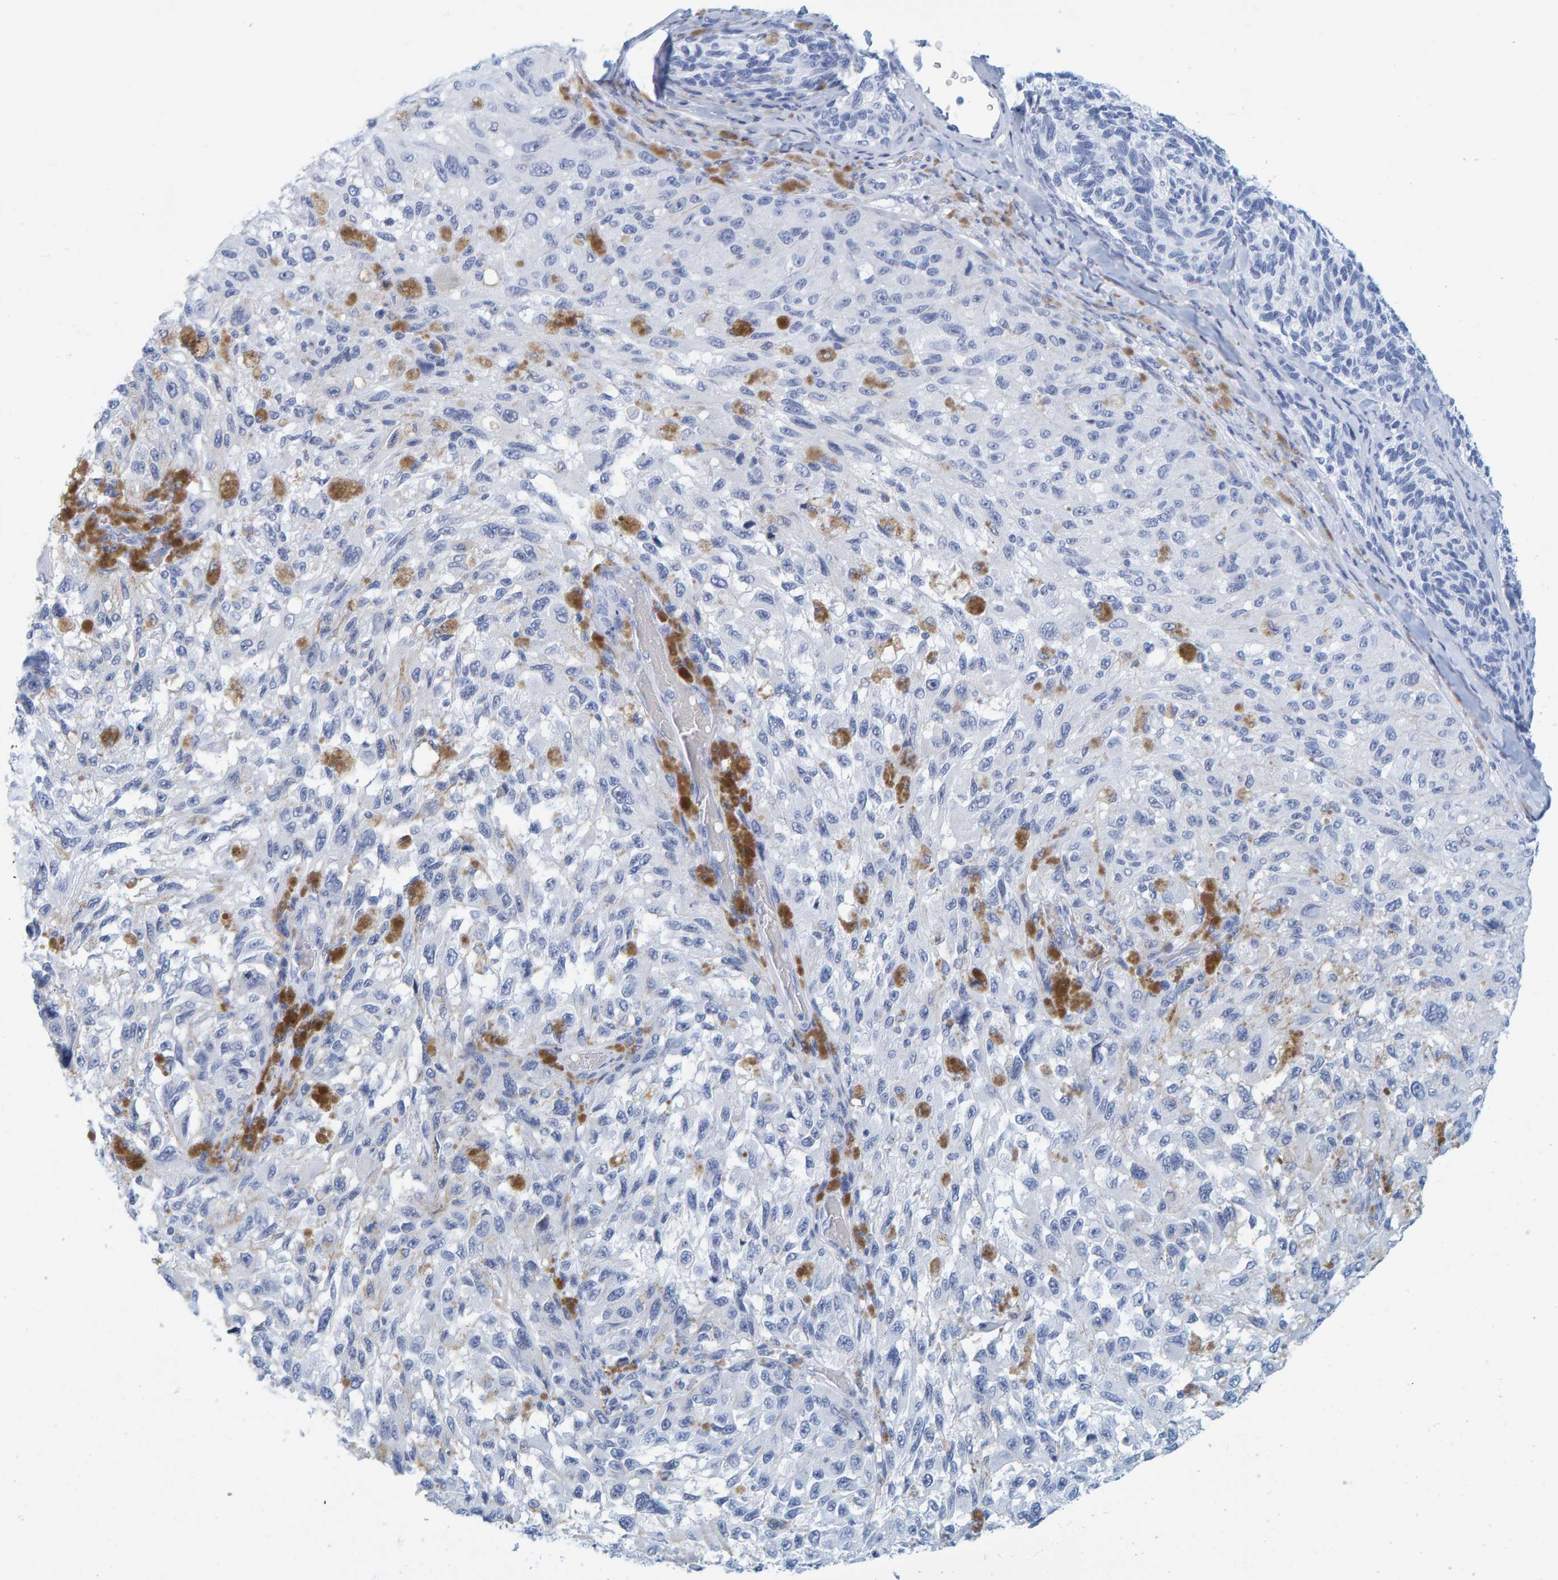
{"staining": {"intensity": "negative", "quantity": "none", "location": "none"}, "tissue": "melanoma", "cell_type": "Tumor cells", "image_type": "cancer", "snomed": [{"axis": "morphology", "description": "Malignant melanoma, NOS"}, {"axis": "topography", "description": "Skin"}], "caption": "Image shows no significant protein staining in tumor cells of malignant melanoma.", "gene": "SFTPC", "patient": {"sex": "female", "age": 73}}